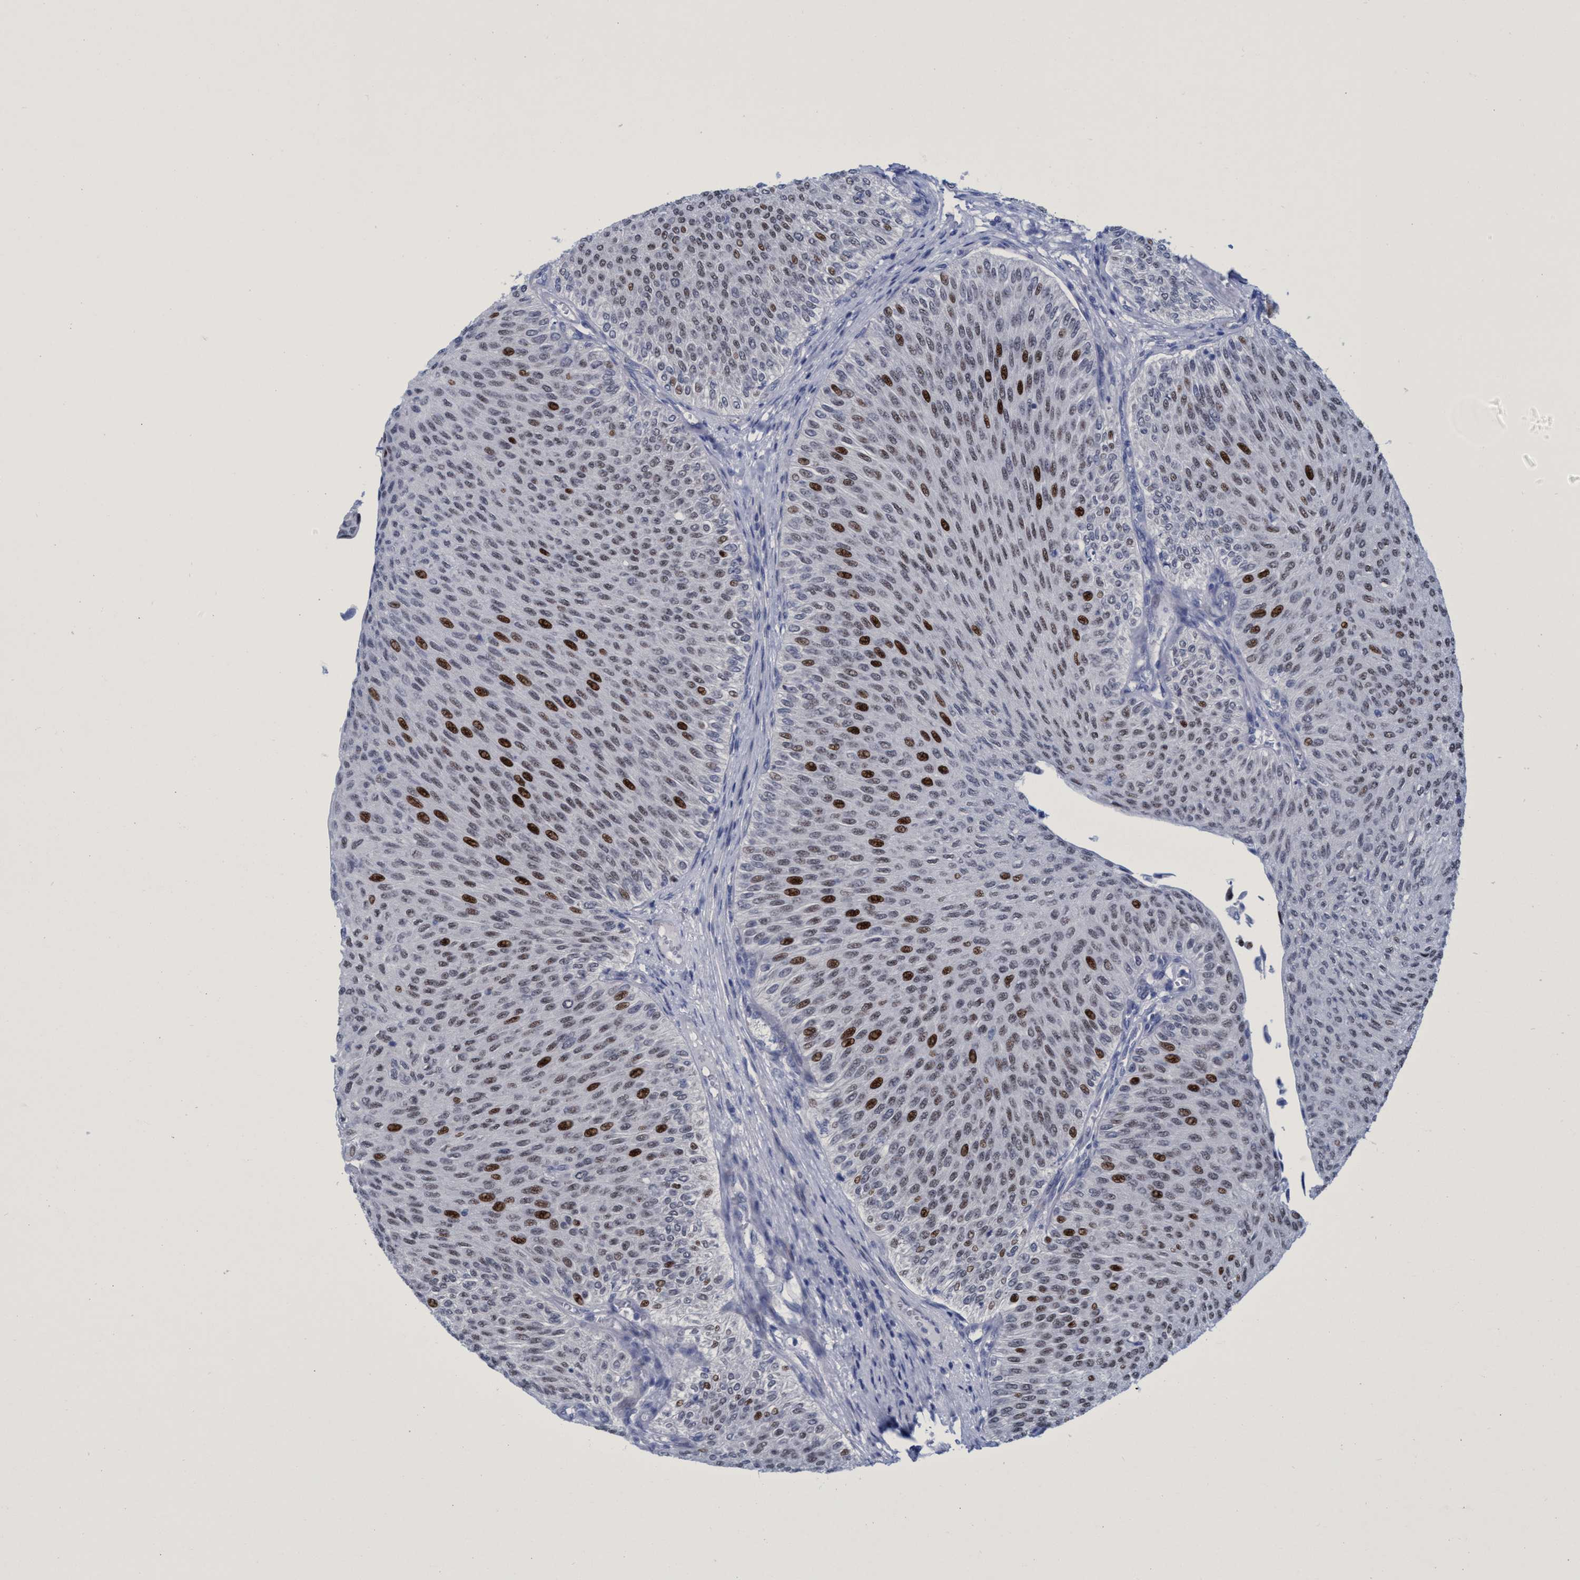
{"staining": {"intensity": "strong", "quantity": "<25%", "location": "nuclear"}, "tissue": "urothelial cancer", "cell_type": "Tumor cells", "image_type": "cancer", "snomed": [{"axis": "morphology", "description": "Urothelial carcinoma, Low grade"}, {"axis": "topography", "description": "Urinary bladder"}], "caption": "This image shows immunohistochemistry (IHC) staining of human urothelial carcinoma (low-grade), with medium strong nuclear positivity in about <25% of tumor cells.", "gene": "R3HCC1", "patient": {"sex": "male", "age": 78}}